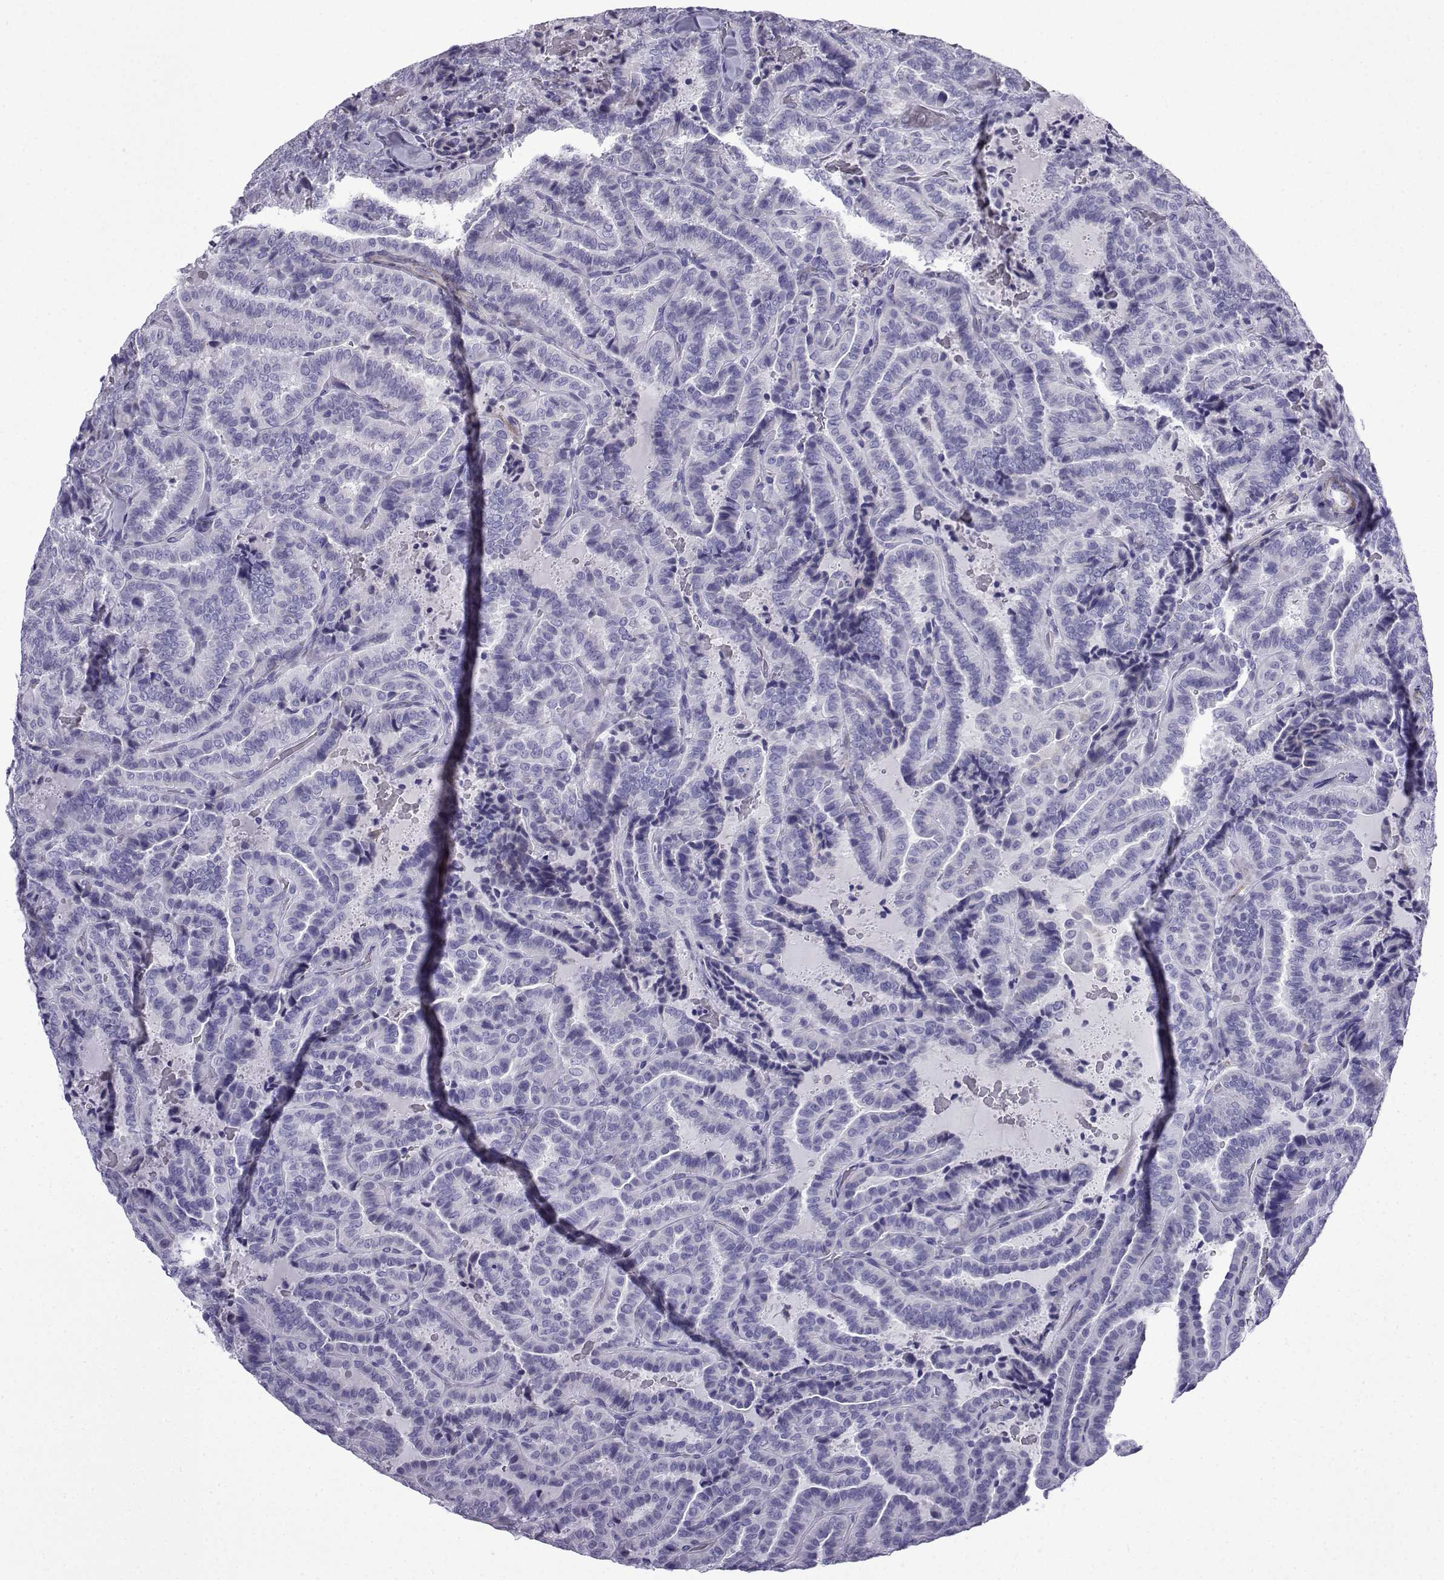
{"staining": {"intensity": "negative", "quantity": "none", "location": "none"}, "tissue": "thyroid cancer", "cell_type": "Tumor cells", "image_type": "cancer", "snomed": [{"axis": "morphology", "description": "Papillary adenocarcinoma, NOS"}, {"axis": "topography", "description": "Thyroid gland"}], "caption": "This micrograph is of thyroid papillary adenocarcinoma stained with IHC to label a protein in brown with the nuclei are counter-stained blue. There is no staining in tumor cells.", "gene": "KCNF1", "patient": {"sex": "female", "age": 39}}